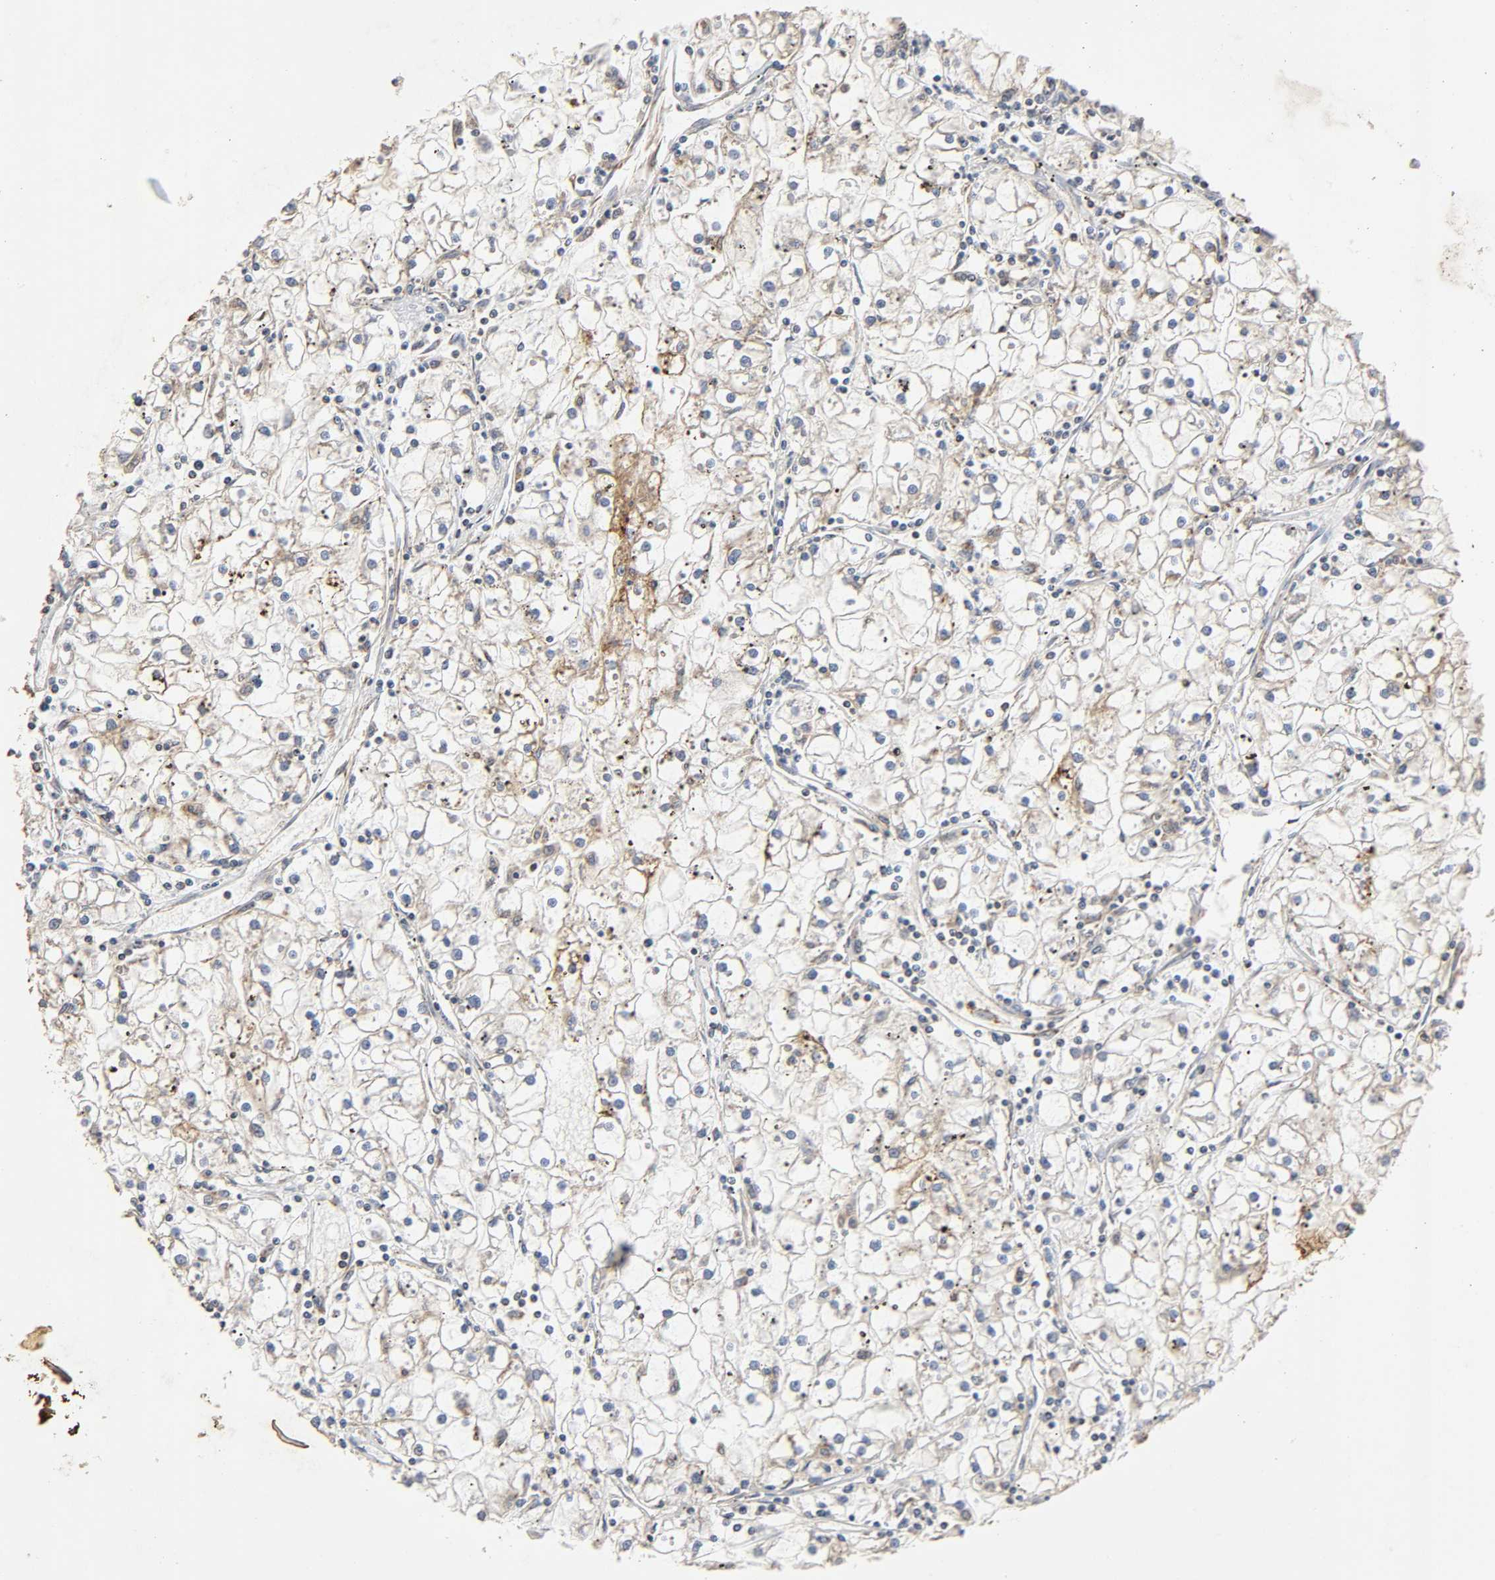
{"staining": {"intensity": "negative", "quantity": "none", "location": "none"}, "tissue": "renal cancer", "cell_type": "Tumor cells", "image_type": "cancer", "snomed": [{"axis": "morphology", "description": "Adenocarcinoma, NOS"}, {"axis": "topography", "description": "Kidney"}], "caption": "There is no significant staining in tumor cells of renal cancer.", "gene": "NDUFS3", "patient": {"sex": "male", "age": 56}}